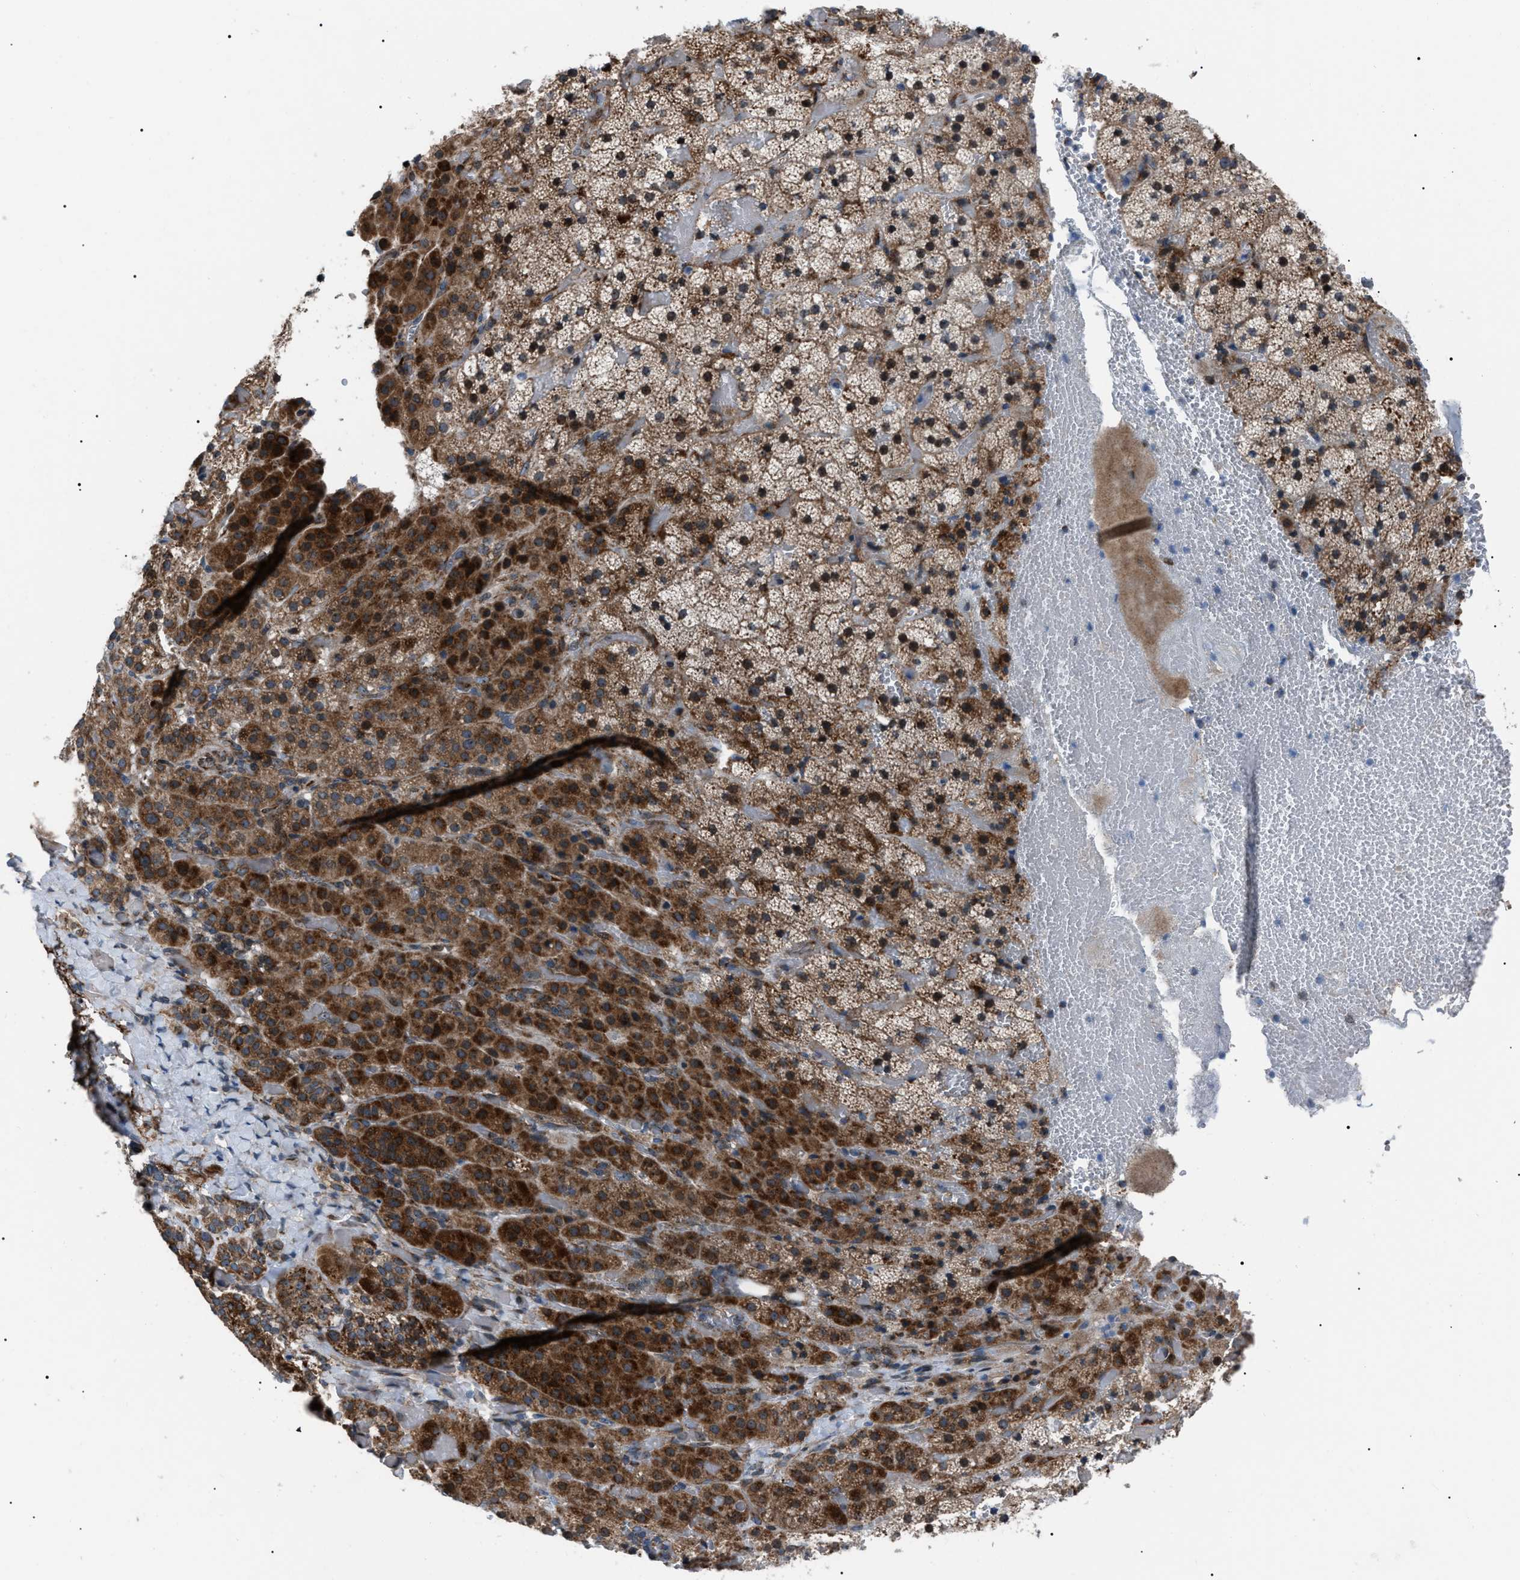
{"staining": {"intensity": "strong", "quantity": ">75%", "location": "cytoplasmic/membranous"}, "tissue": "adrenal gland", "cell_type": "Glandular cells", "image_type": "normal", "snomed": [{"axis": "morphology", "description": "Normal tissue, NOS"}, {"axis": "topography", "description": "Adrenal gland"}], "caption": "Strong cytoplasmic/membranous protein expression is present in approximately >75% of glandular cells in adrenal gland.", "gene": "AGO2", "patient": {"sex": "female", "age": 59}}